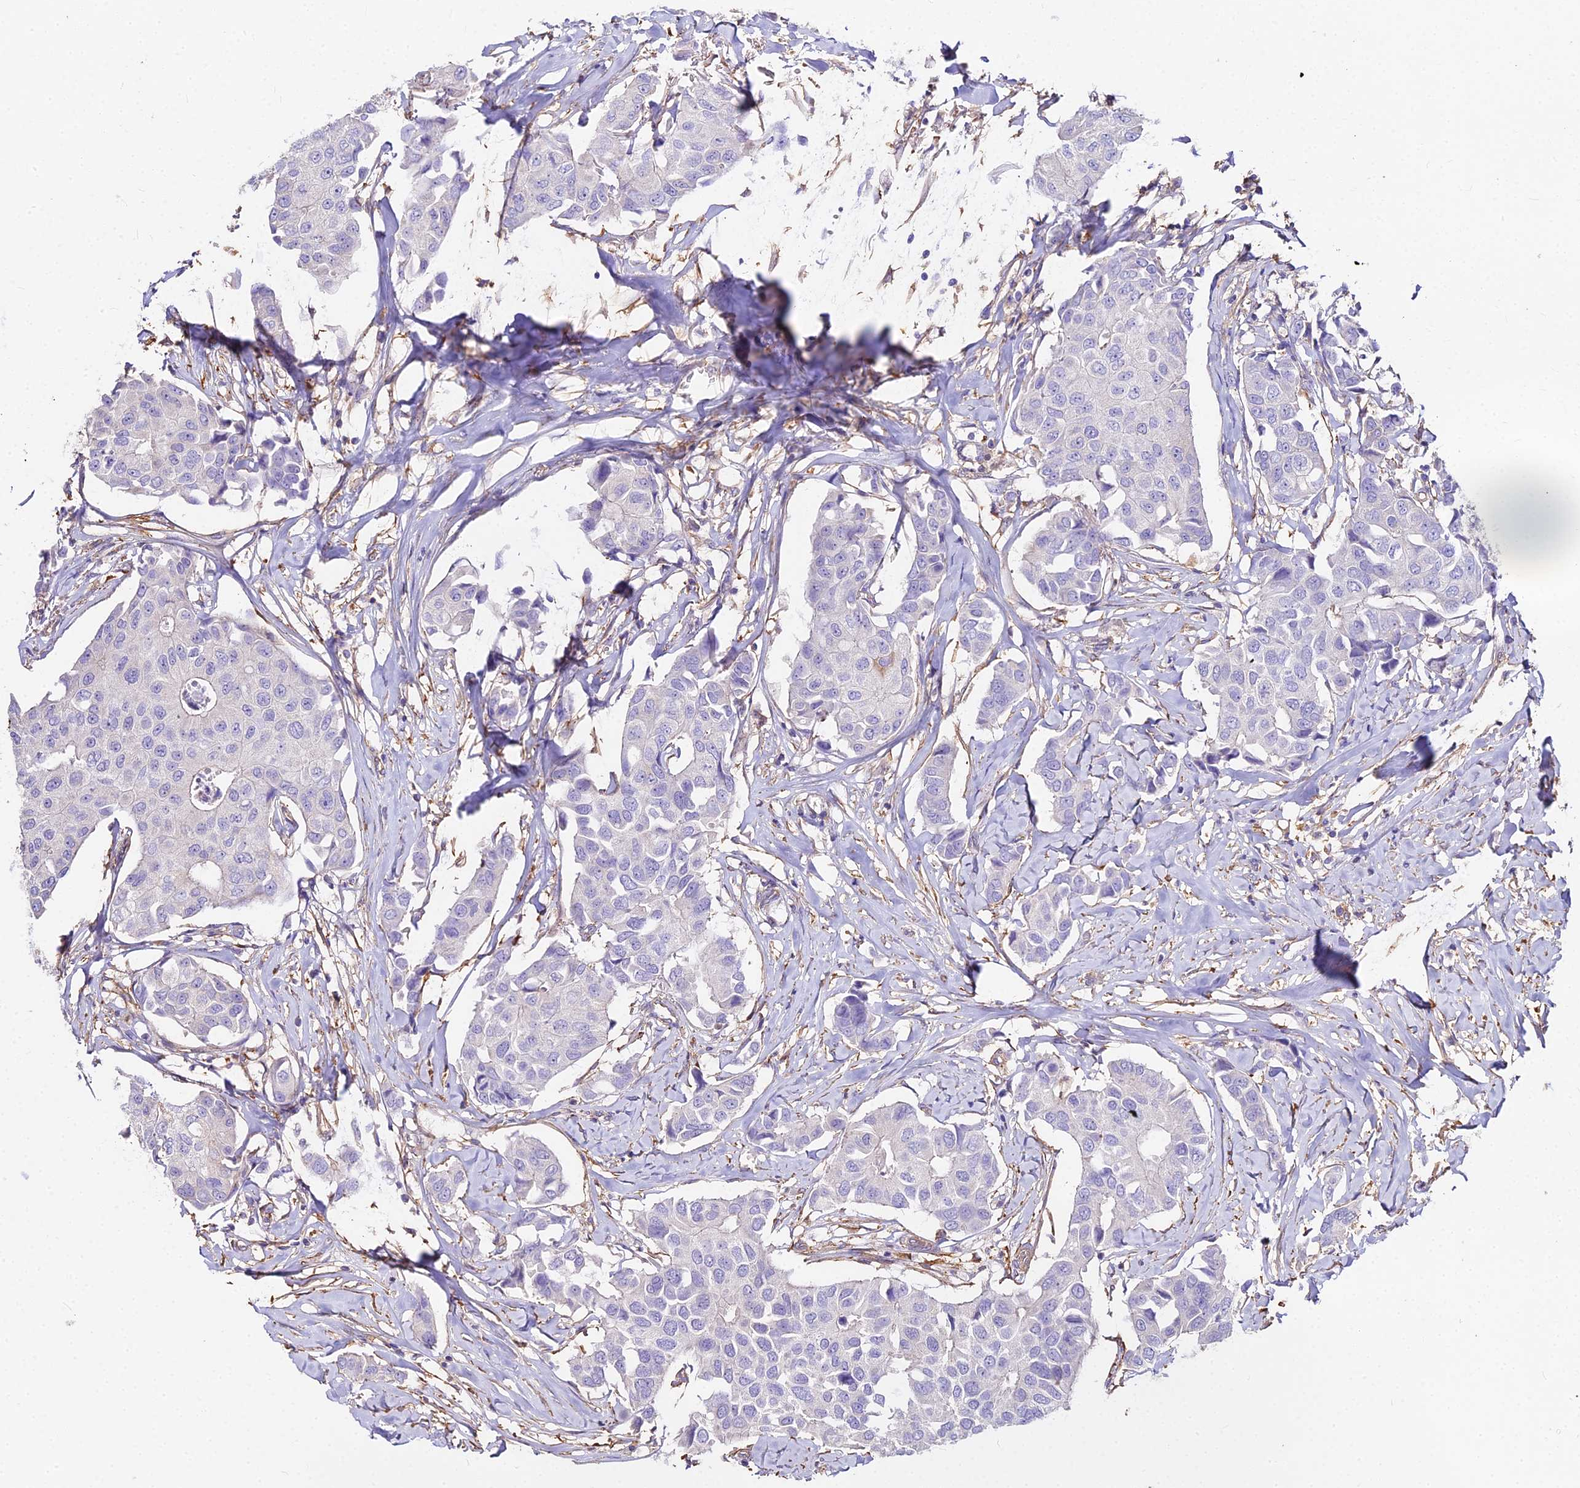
{"staining": {"intensity": "negative", "quantity": "none", "location": "none"}, "tissue": "breast cancer", "cell_type": "Tumor cells", "image_type": "cancer", "snomed": [{"axis": "morphology", "description": "Duct carcinoma"}, {"axis": "topography", "description": "Breast"}], "caption": "High power microscopy photomicrograph of an immunohistochemistry (IHC) micrograph of invasive ductal carcinoma (breast), revealing no significant expression in tumor cells.", "gene": "GLYAT", "patient": {"sex": "female", "age": 80}}